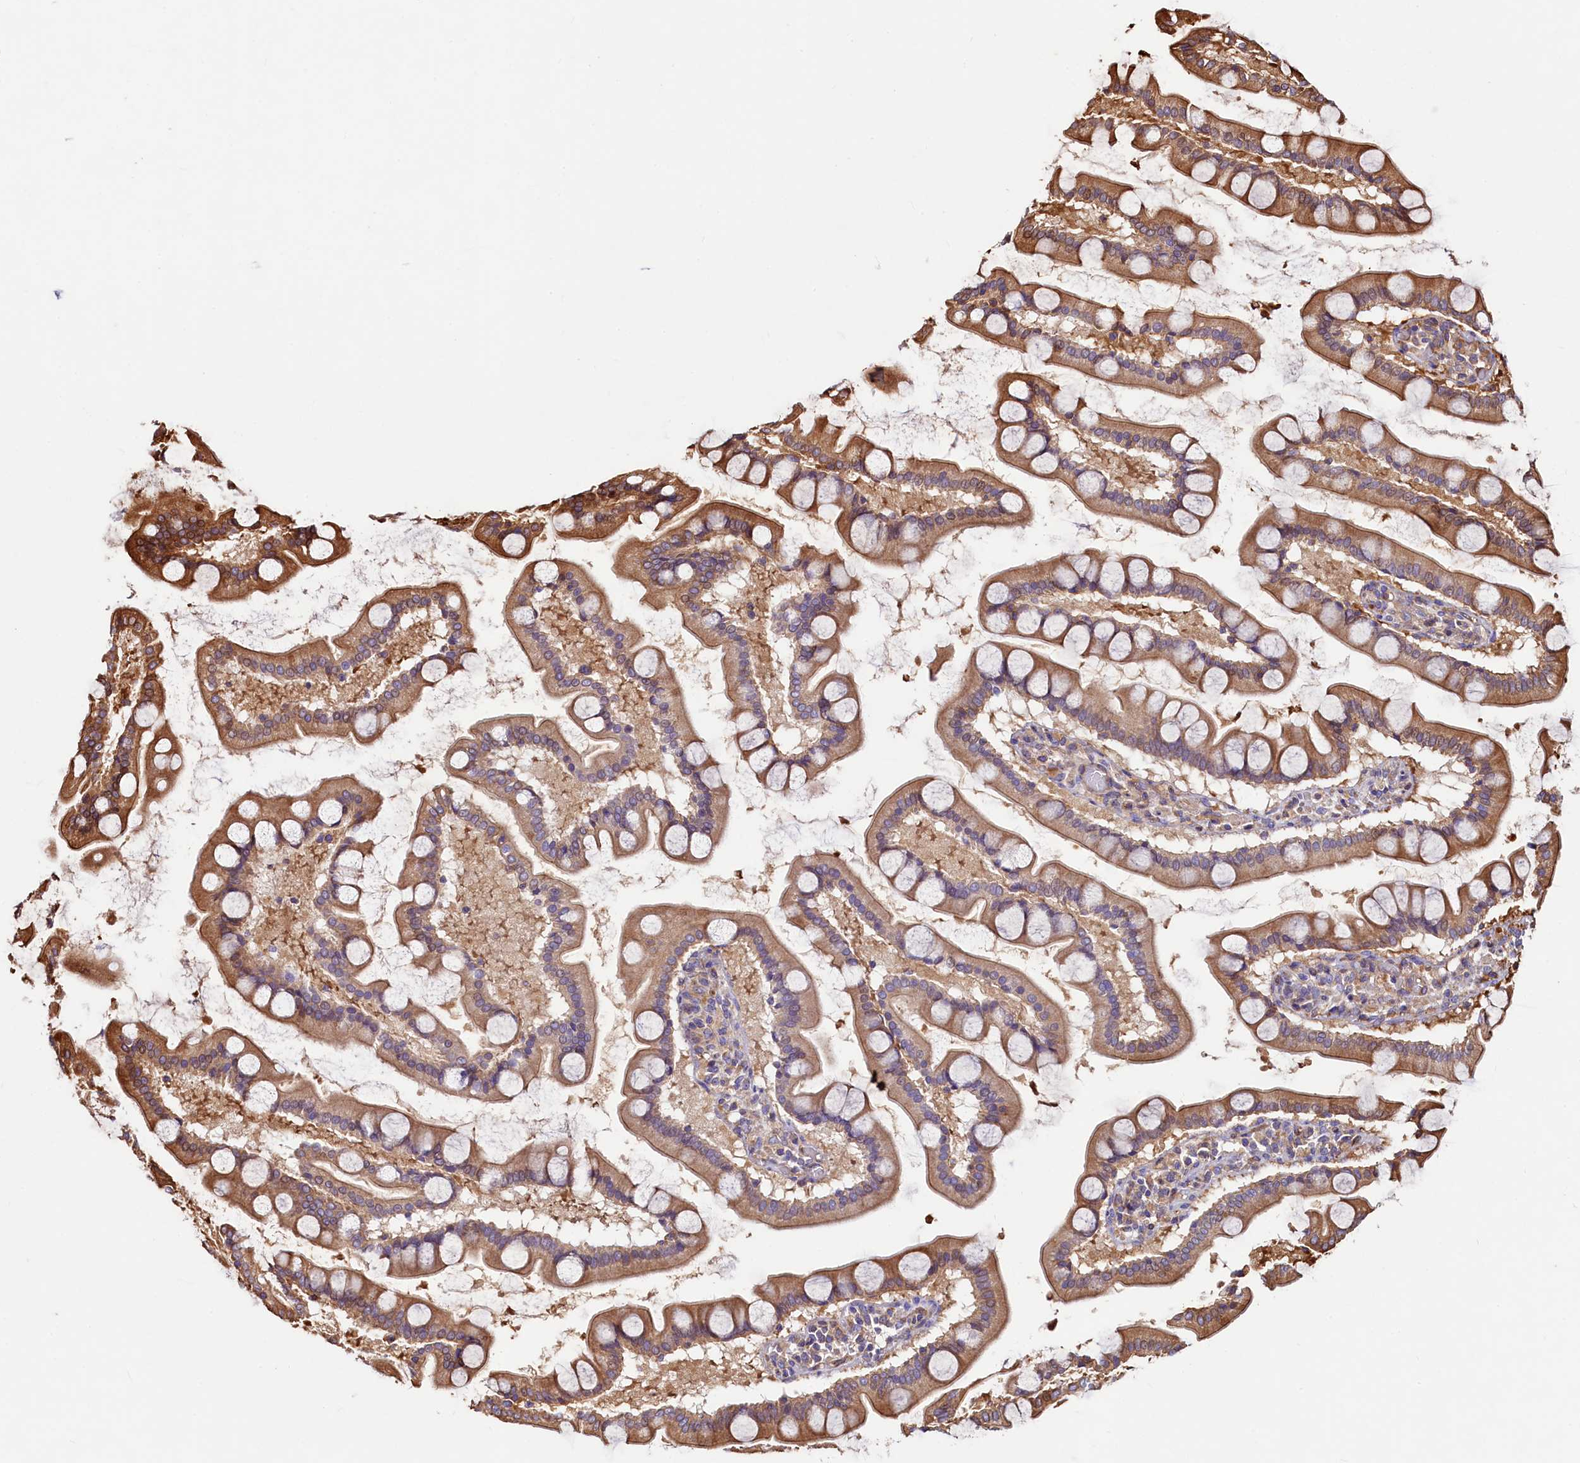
{"staining": {"intensity": "moderate", "quantity": ">75%", "location": "cytoplasmic/membranous"}, "tissue": "small intestine", "cell_type": "Glandular cells", "image_type": "normal", "snomed": [{"axis": "morphology", "description": "Normal tissue, NOS"}, {"axis": "topography", "description": "Small intestine"}], "caption": "Unremarkable small intestine reveals moderate cytoplasmic/membranous positivity in approximately >75% of glandular cells.", "gene": "KLHDC4", "patient": {"sex": "male", "age": 41}}